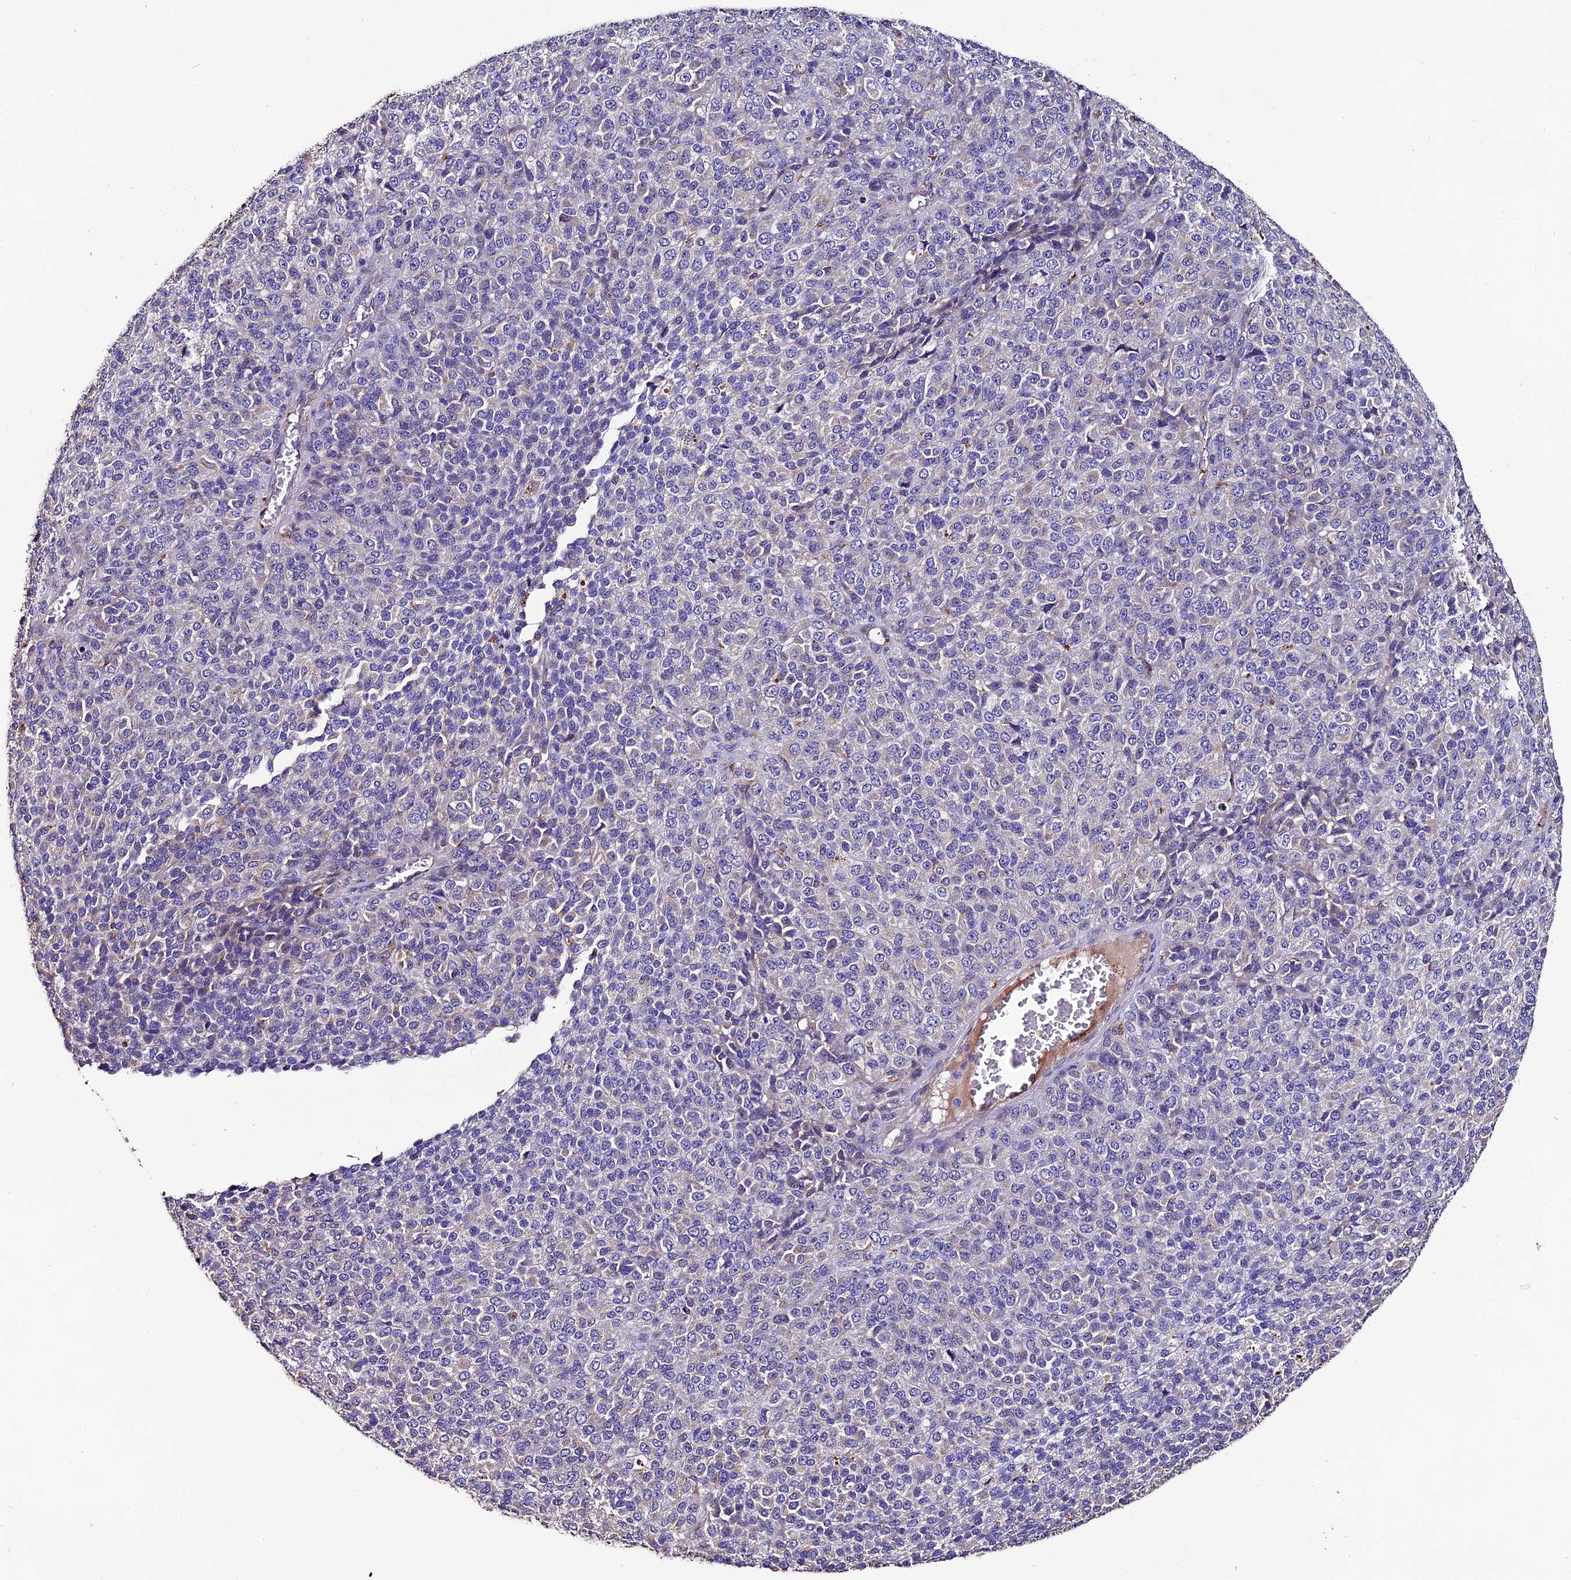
{"staining": {"intensity": "moderate", "quantity": "<25%", "location": "cytoplasmic/membranous"}, "tissue": "melanoma", "cell_type": "Tumor cells", "image_type": "cancer", "snomed": [{"axis": "morphology", "description": "Malignant melanoma, Metastatic site"}, {"axis": "topography", "description": "Brain"}], "caption": "A brown stain shows moderate cytoplasmic/membranous positivity of a protein in melanoma tumor cells.", "gene": "CLN5", "patient": {"sex": "female", "age": 56}}